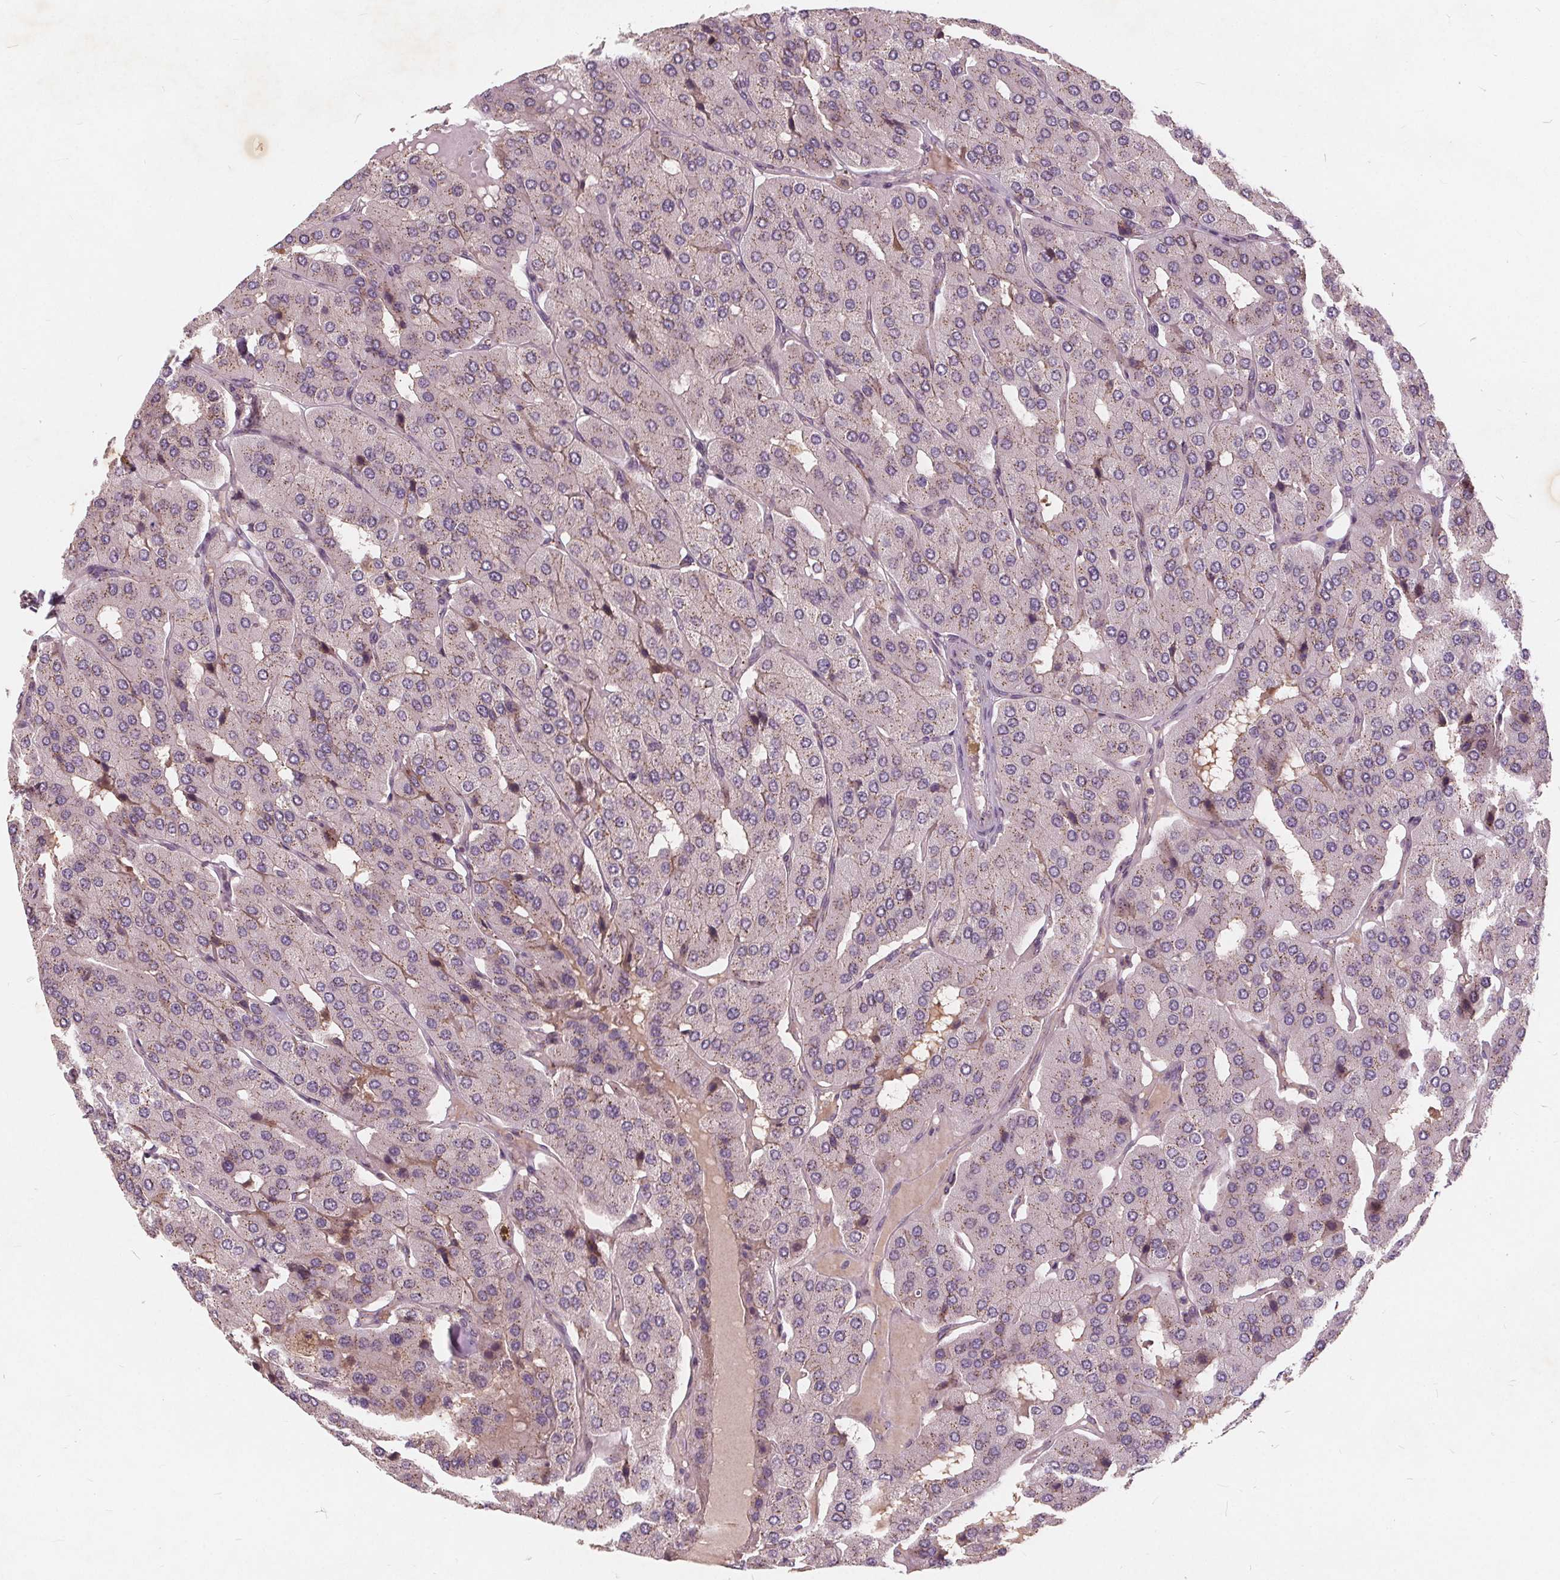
{"staining": {"intensity": "negative", "quantity": "none", "location": "none"}, "tissue": "parathyroid gland", "cell_type": "Glandular cells", "image_type": "normal", "snomed": [{"axis": "morphology", "description": "Normal tissue, NOS"}, {"axis": "morphology", "description": "Adenoma, NOS"}, {"axis": "topography", "description": "Parathyroid gland"}], "caption": "An immunohistochemistry photomicrograph of unremarkable parathyroid gland is shown. There is no staining in glandular cells of parathyroid gland.", "gene": "CSNK1G2", "patient": {"sex": "female", "age": 86}}